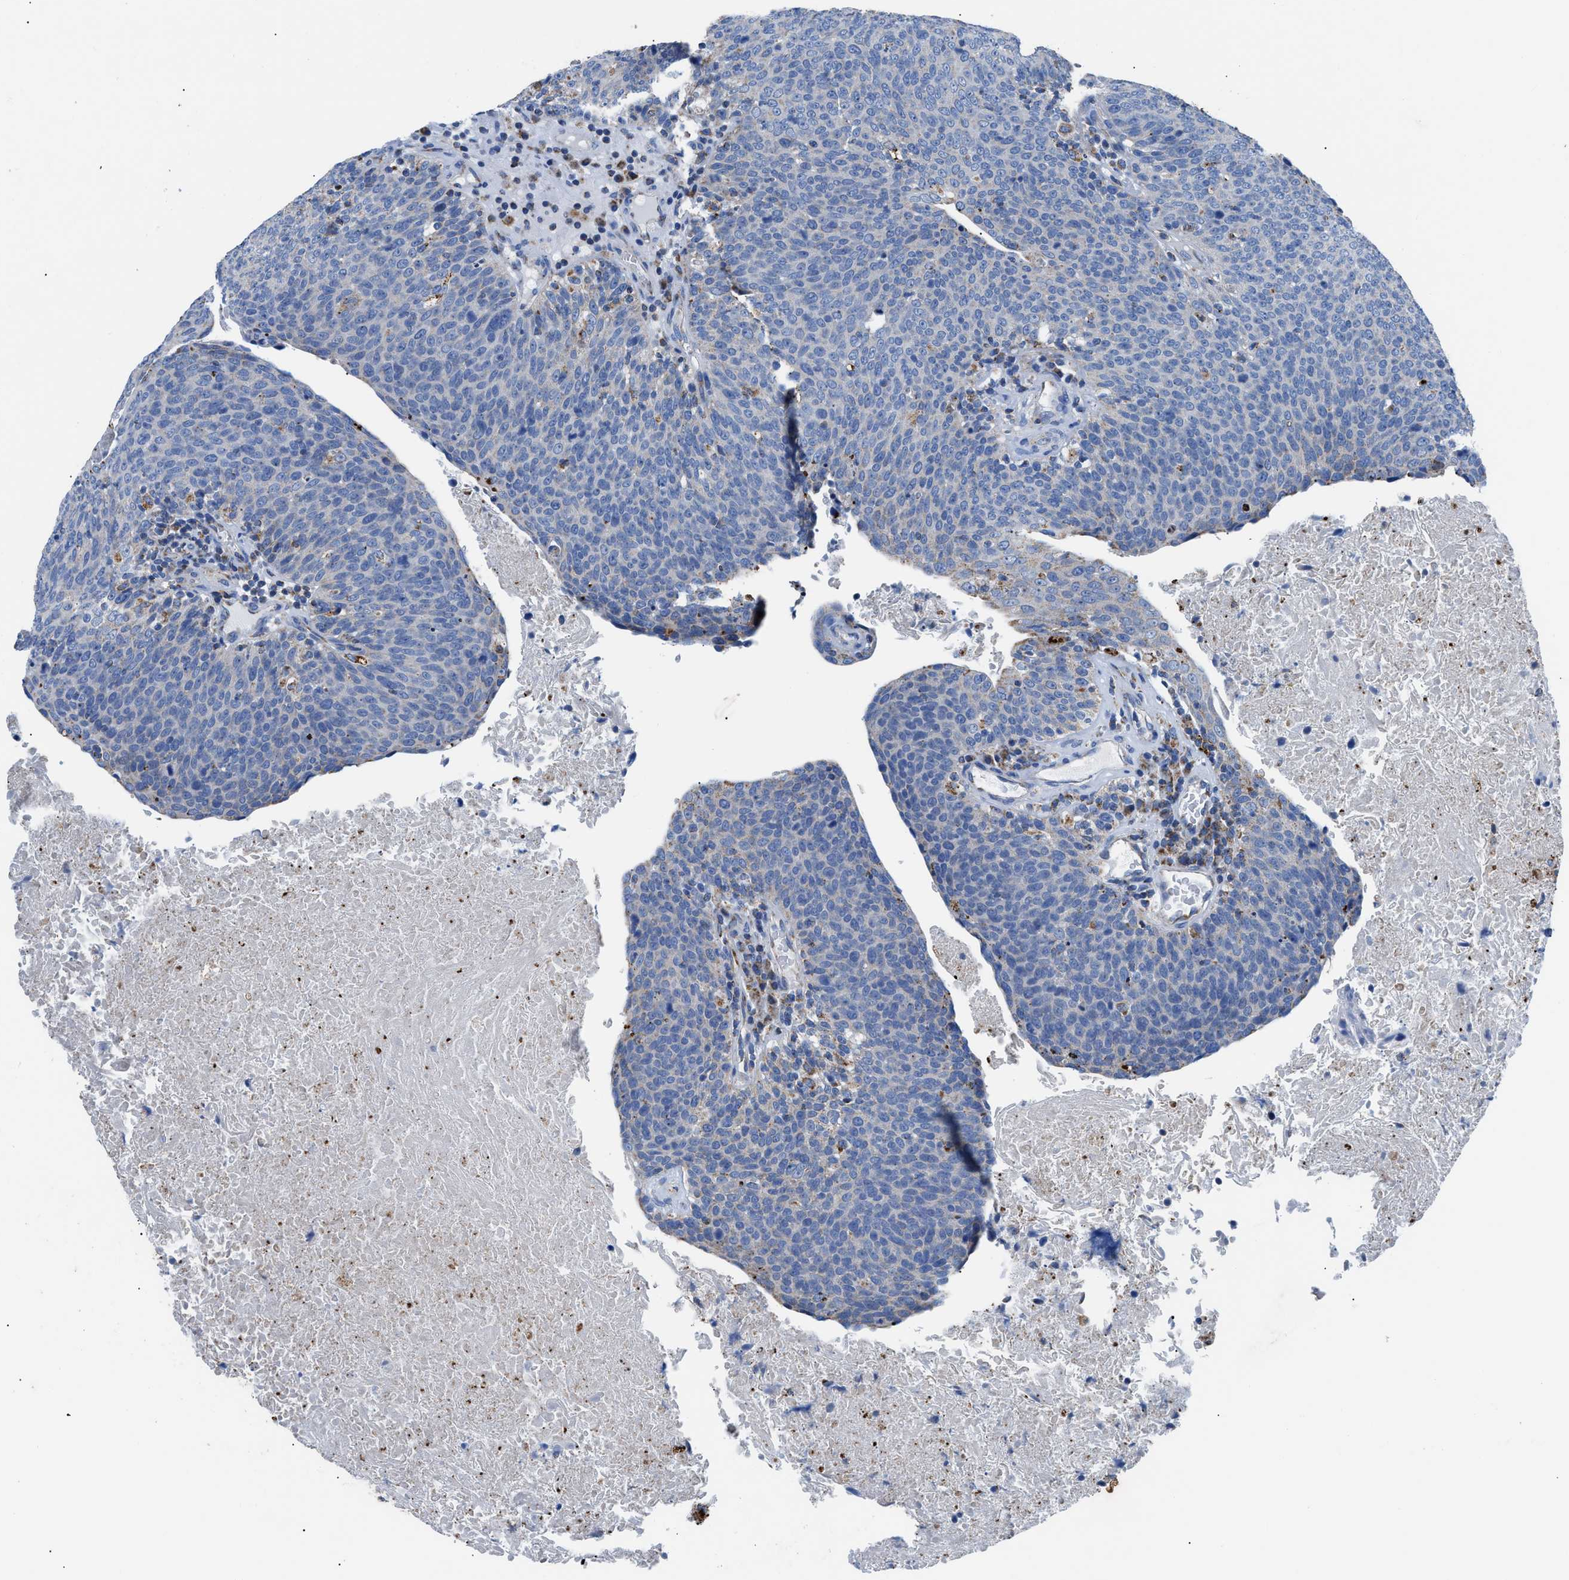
{"staining": {"intensity": "weak", "quantity": "<25%", "location": "cytoplasmic/membranous"}, "tissue": "head and neck cancer", "cell_type": "Tumor cells", "image_type": "cancer", "snomed": [{"axis": "morphology", "description": "Squamous cell carcinoma, NOS"}, {"axis": "morphology", "description": "Squamous cell carcinoma, metastatic, NOS"}, {"axis": "topography", "description": "Lymph node"}, {"axis": "topography", "description": "Head-Neck"}], "caption": "An image of human head and neck cancer (metastatic squamous cell carcinoma) is negative for staining in tumor cells.", "gene": "ZDHHC3", "patient": {"sex": "male", "age": 62}}